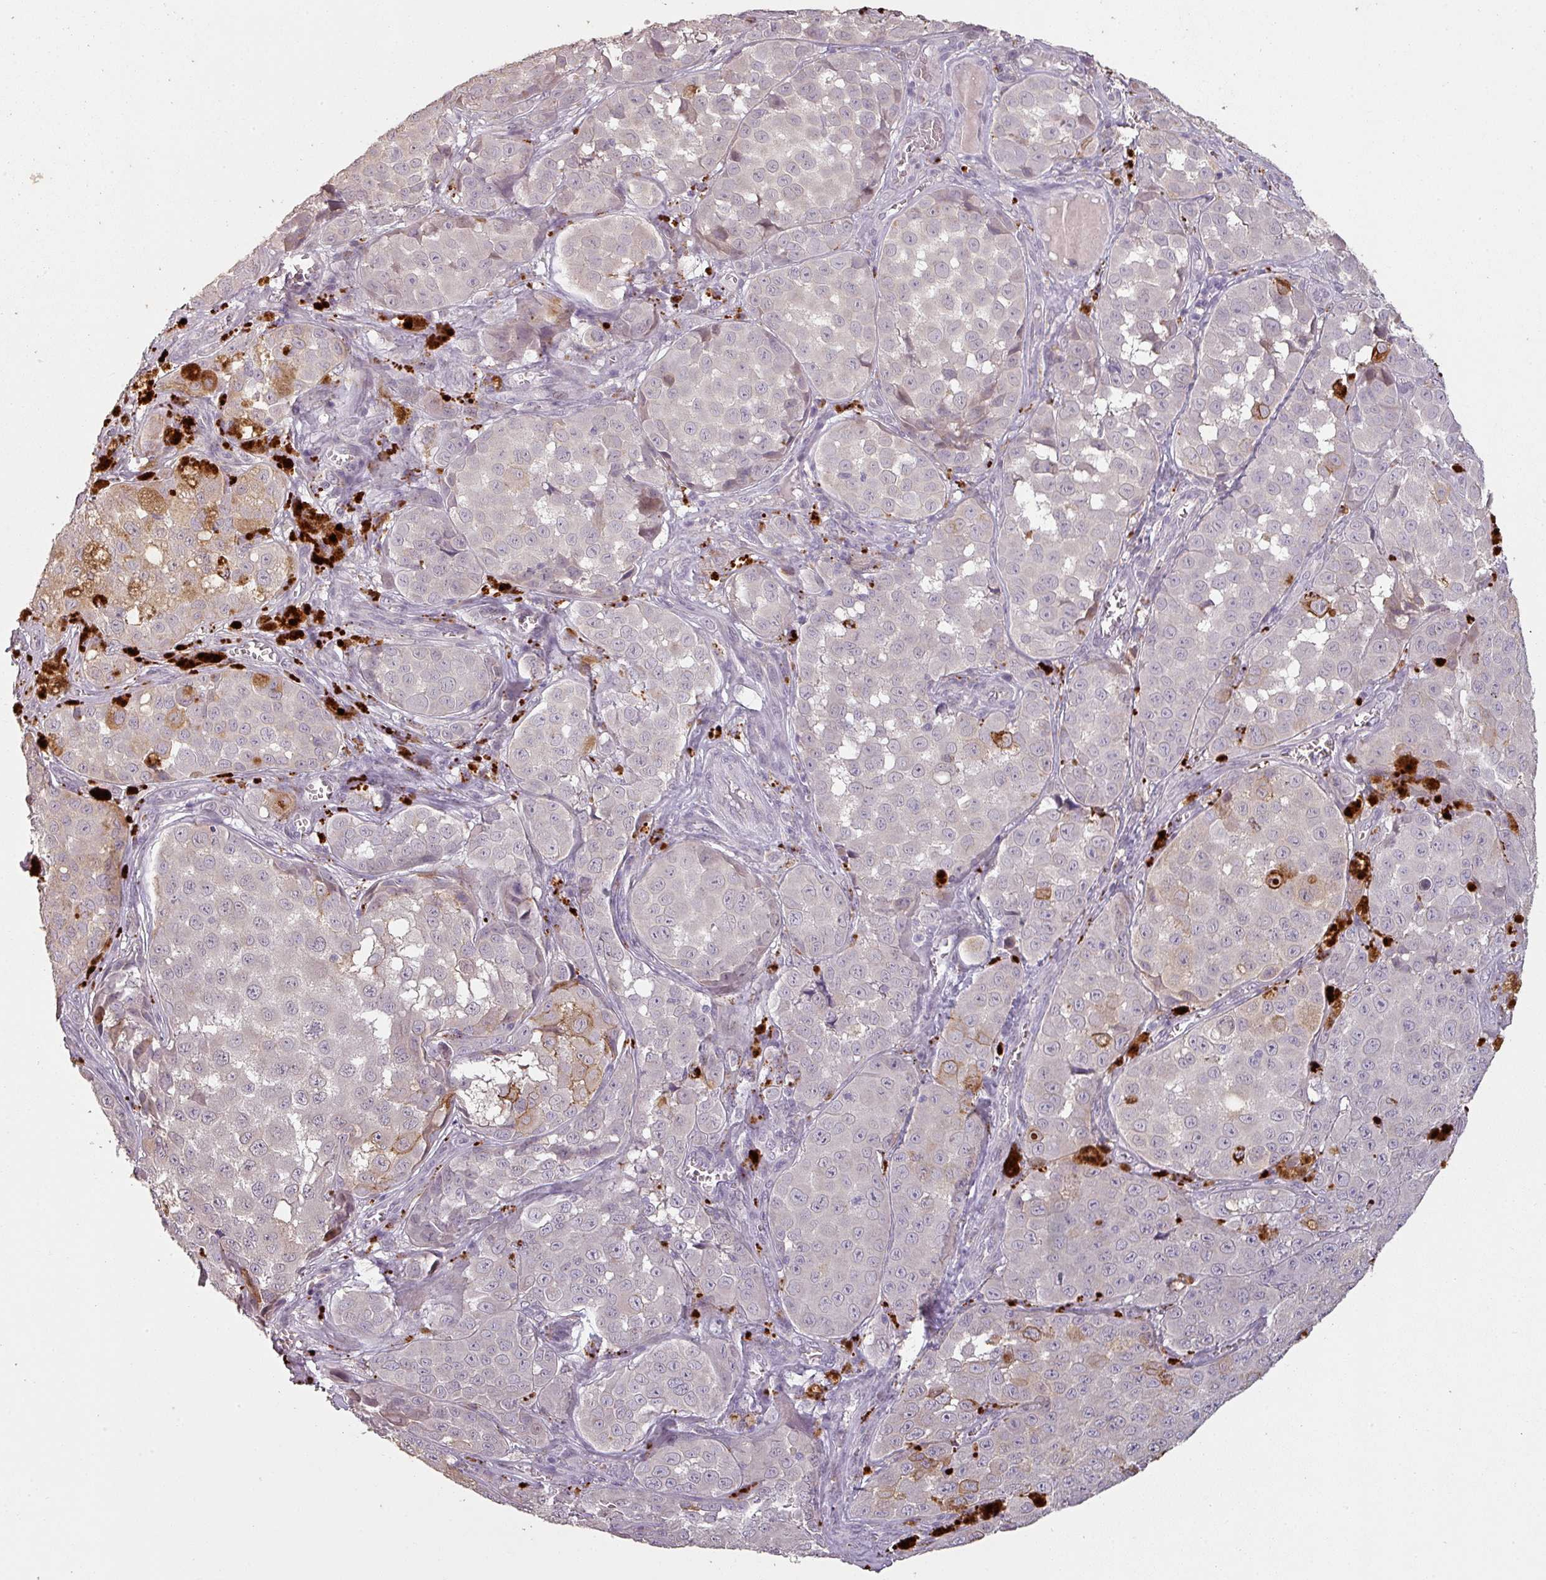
{"staining": {"intensity": "negative", "quantity": "none", "location": "none"}, "tissue": "melanoma", "cell_type": "Tumor cells", "image_type": "cancer", "snomed": [{"axis": "morphology", "description": "Malignant melanoma, NOS"}, {"axis": "topography", "description": "Skin"}], "caption": "High power microscopy photomicrograph of an immunohistochemistry (IHC) micrograph of melanoma, revealing no significant staining in tumor cells.", "gene": "LYPLA1", "patient": {"sex": "male", "age": 64}}